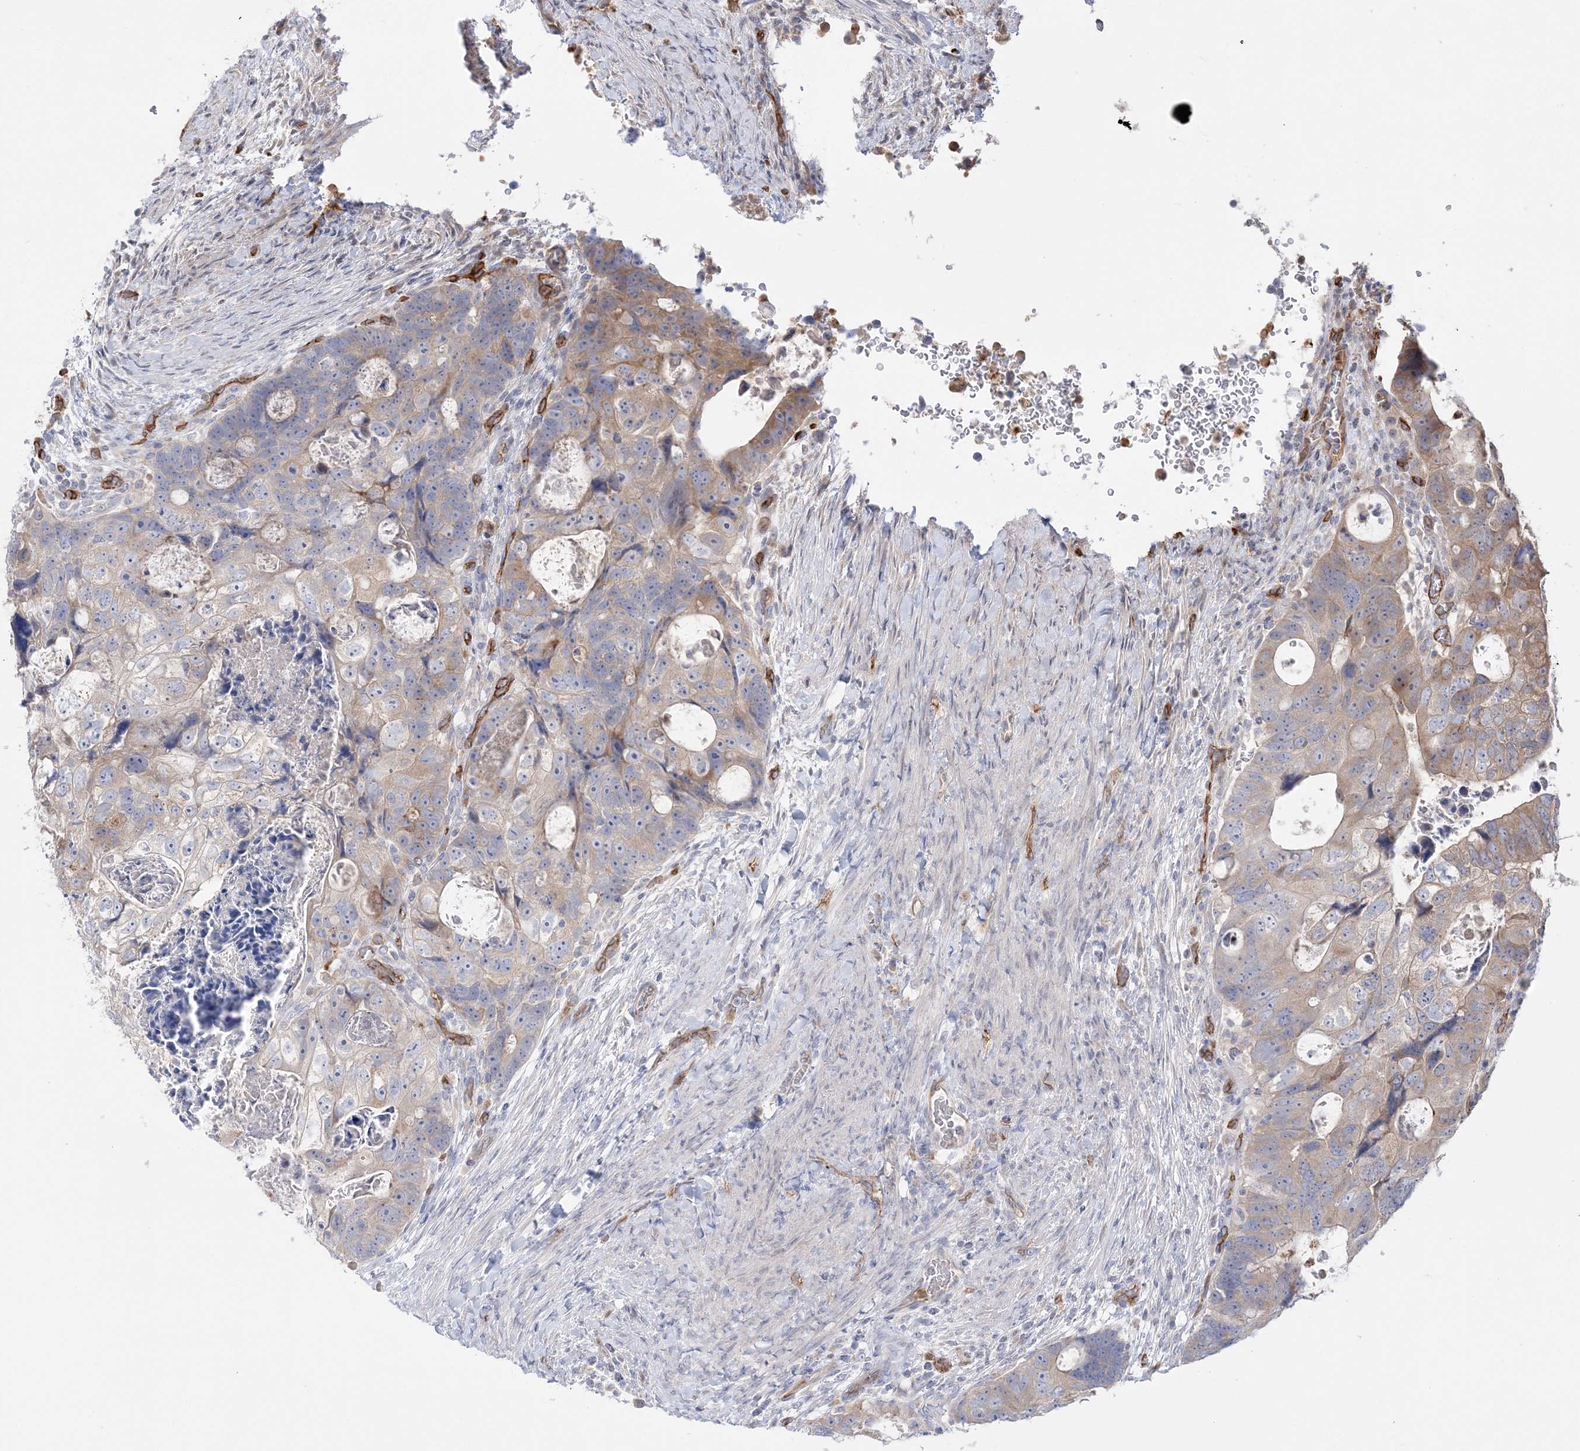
{"staining": {"intensity": "moderate", "quantity": "<25%", "location": "cytoplasmic/membranous"}, "tissue": "colorectal cancer", "cell_type": "Tumor cells", "image_type": "cancer", "snomed": [{"axis": "morphology", "description": "Adenocarcinoma, NOS"}, {"axis": "topography", "description": "Rectum"}], "caption": "Human adenocarcinoma (colorectal) stained with a protein marker exhibits moderate staining in tumor cells.", "gene": "FARSB", "patient": {"sex": "male", "age": 59}}